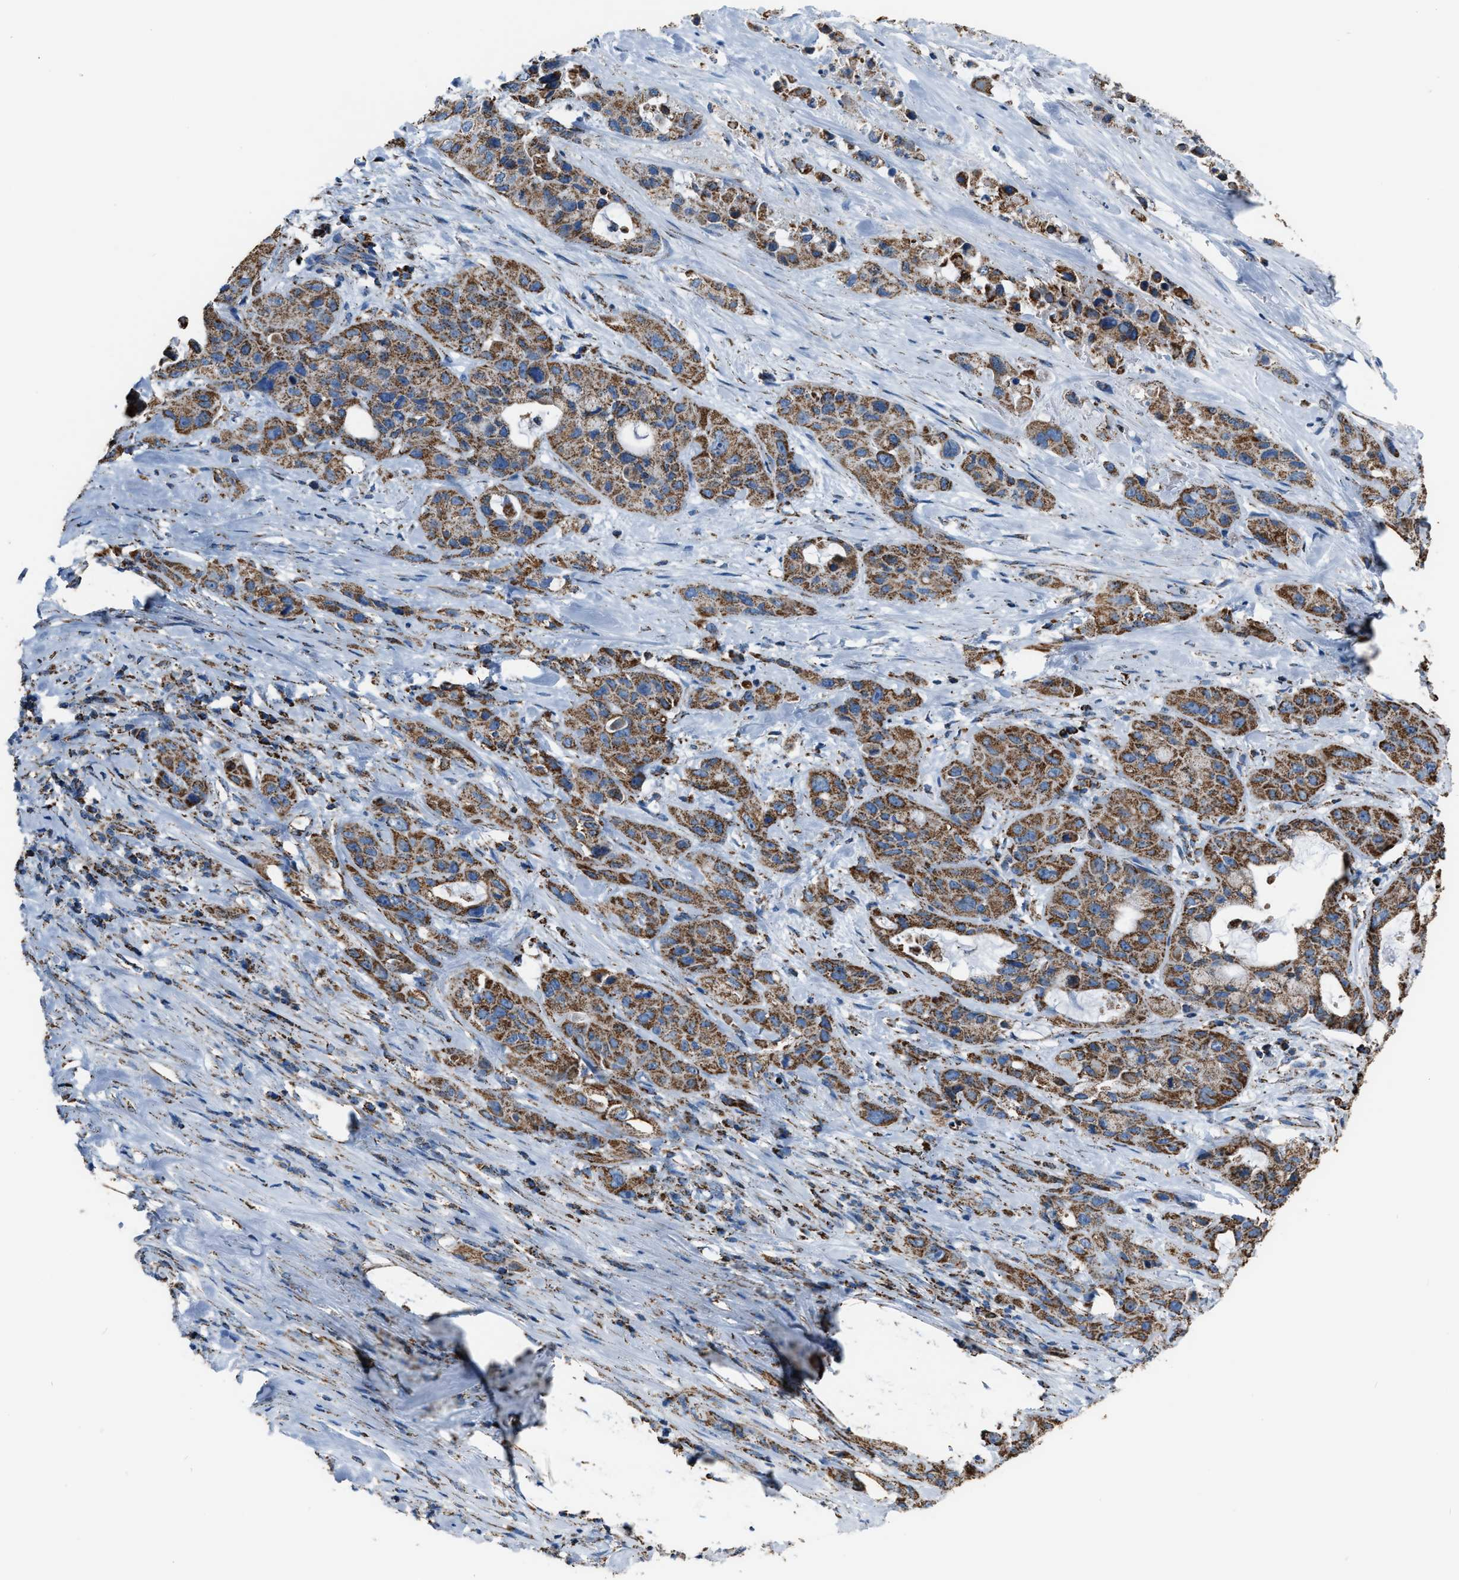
{"staining": {"intensity": "moderate", "quantity": ">75%", "location": "cytoplasmic/membranous"}, "tissue": "pancreatic cancer", "cell_type": "Tumor cells", "image_type": "cancer", "snomed": [{"axis": "morphology", "description": "Adenocarcinoma, NOS"}, {"axis": "topography", "description": "Pancreas"}], "caption": "A micrograph of adenocarcinoma (pancreatic) stained for a protein exhibits moderate cytoplasmic/membranous brown staining in tumor cells.", "gene": "MDH2", "patient": {"sex": "male", "age": 53}}